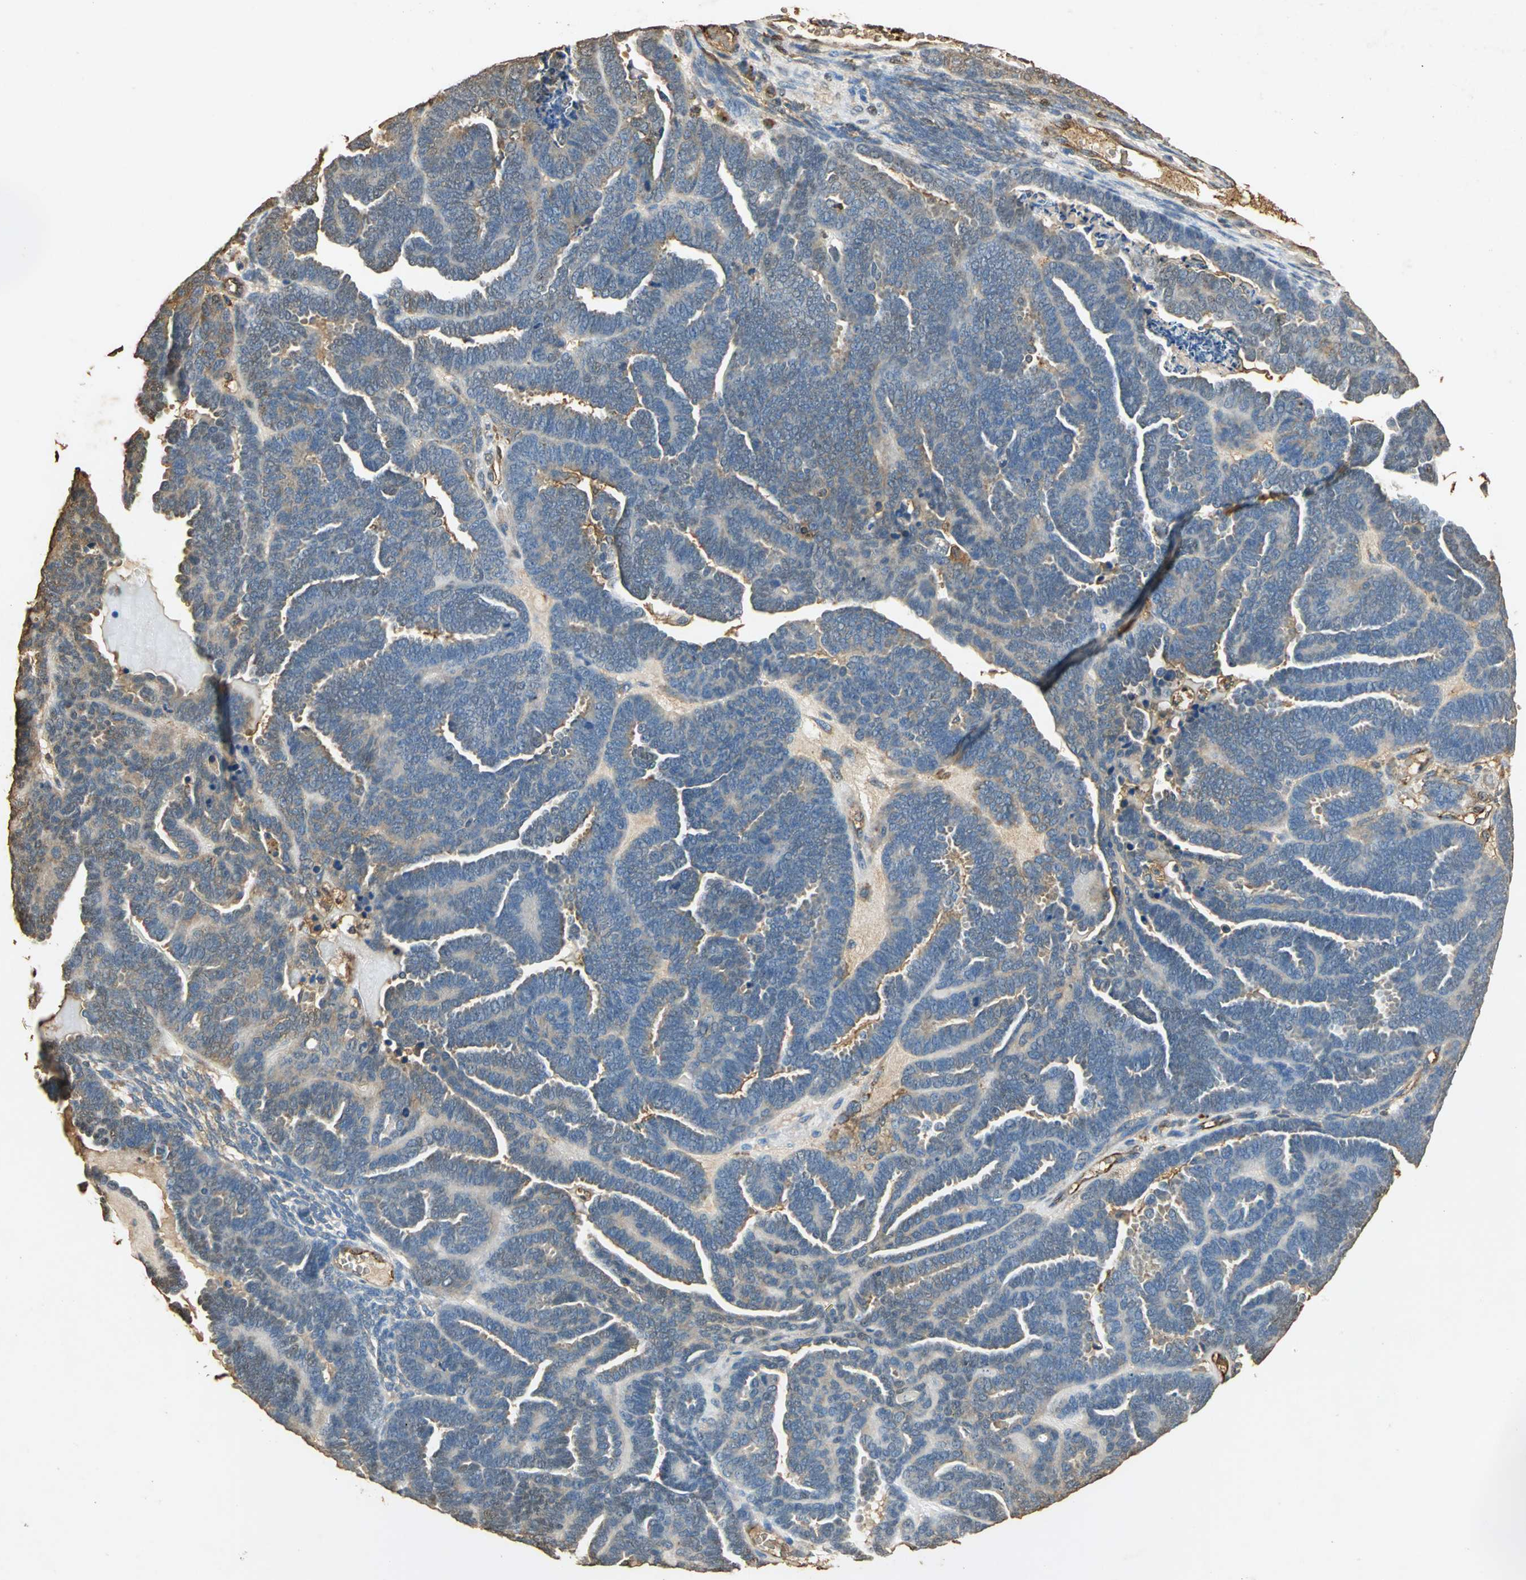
{"staining": {"intensity": "weak", "quantity": "25%-75%", "location": "cytoplasmic/membranous"}, "tissue": "endometrial cancer", "cell_type": "Tumor cells", "image_type": "cancer", "snomed": [{"axis": "morphology", "description": "Neoplasm, malignant, NOS"}, {"axis": "topography", "description": "Endometrium"}], "caption": "Tumor cells demonstrate weak cytoplasmic/membranous expression in about 25%-75% of cells in endometrial cancer.", "gene": "GAPDH", "patient": {"sex": "female", "age": 74}}